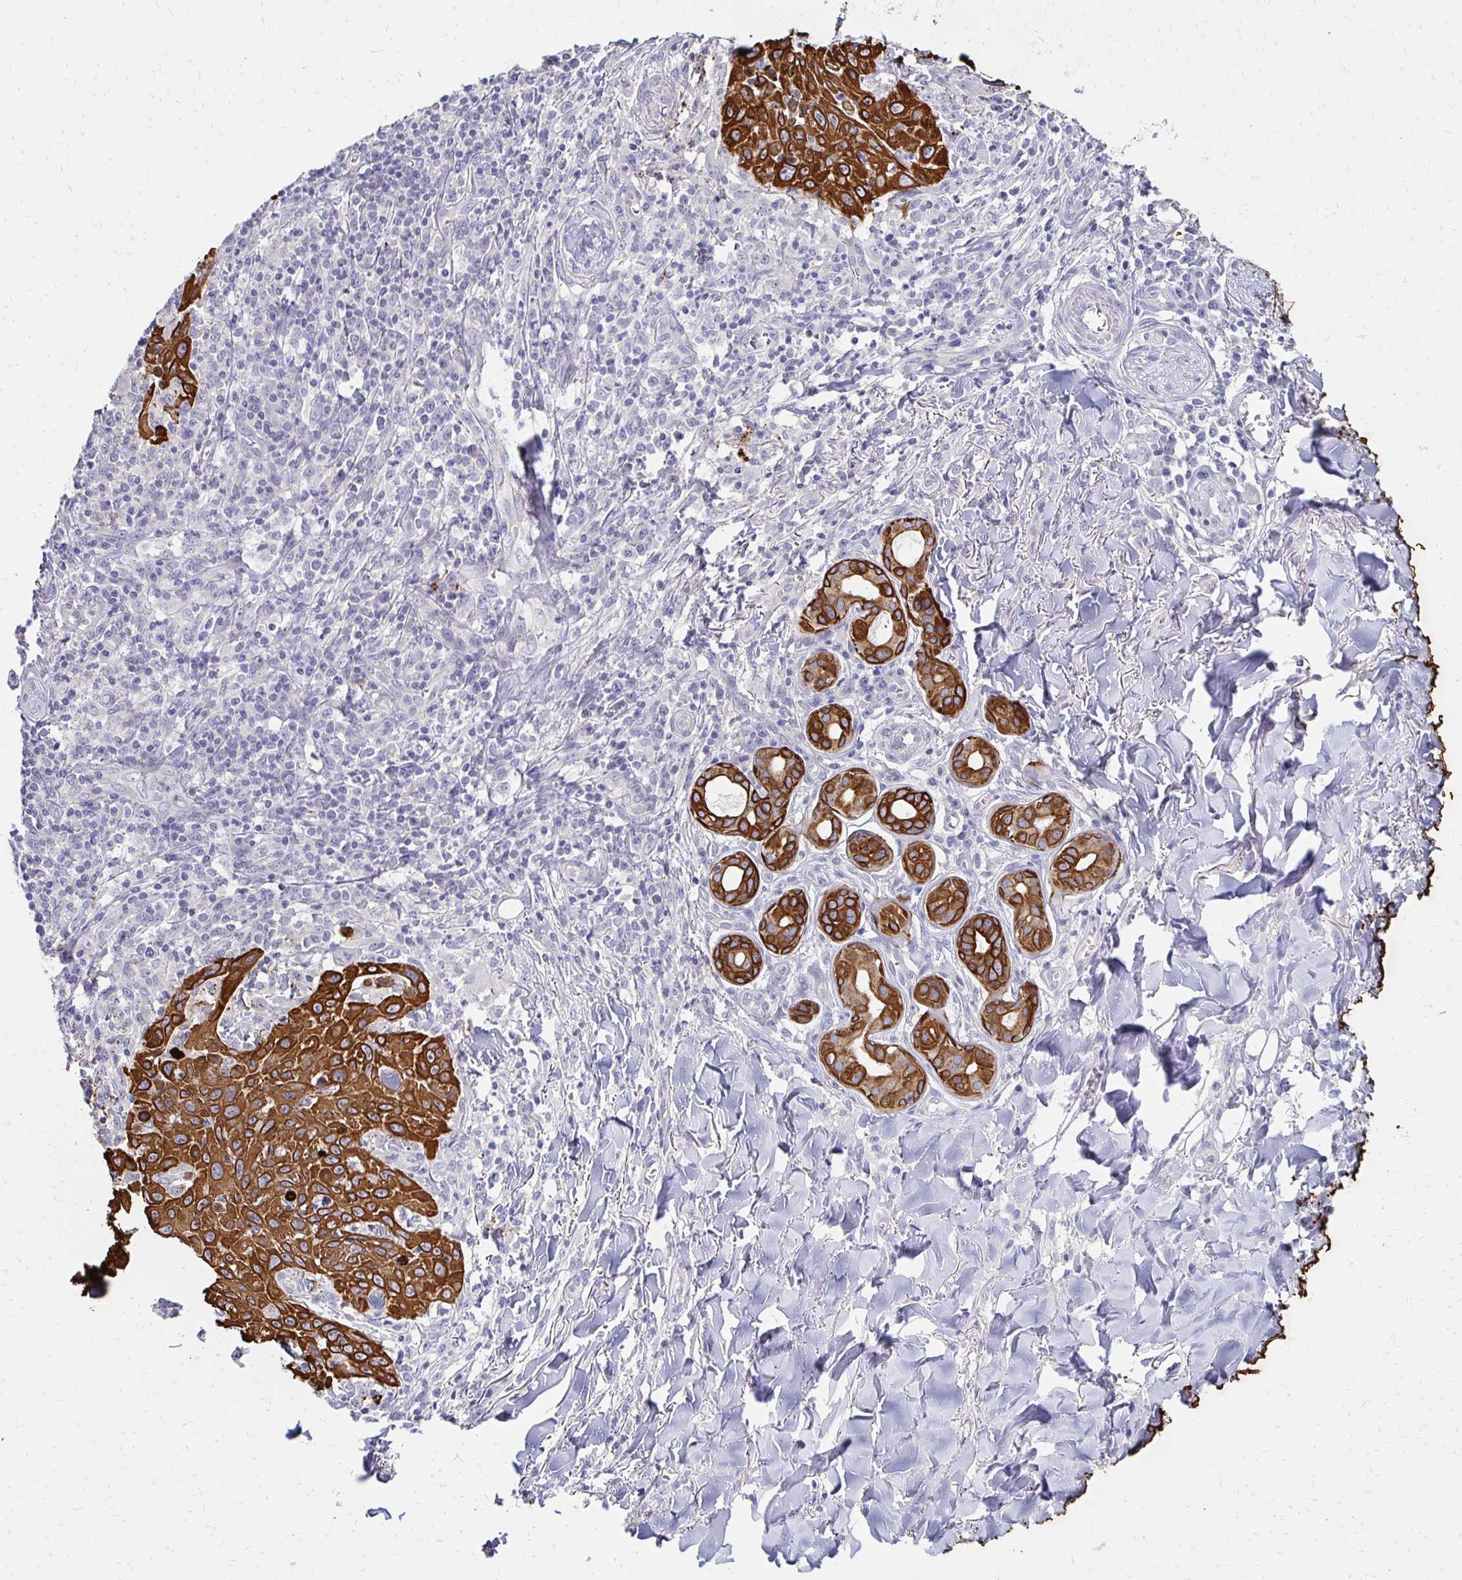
{"staining": {"intensity": "strong", "quantity": ">75%", "location": "cytoplasmic/membranous"}, "tissue": "skin cancer", "cell_type": "Tumor cells", "image_type": "cancer", "snomed": [{"axis": "morphology", "description": "Squamous cell carcinoma, NOS"}, {"axis": "topography", "description": "Skin"}], "caption": "Immunohistochemistry (IHC) histopathology image of neoplastic tissue: human skin cancer (squamous cell carcinoma) stained using immunohistochemistry demonstrates high levels of strong protein expression localized specifically in the cytoplasmic/membranous of tumor cells, appearing as a cytoplasmic/membranous brown color.", "gene": "C1QTNF2", "patient": {"sex": "male", "age": 75}}